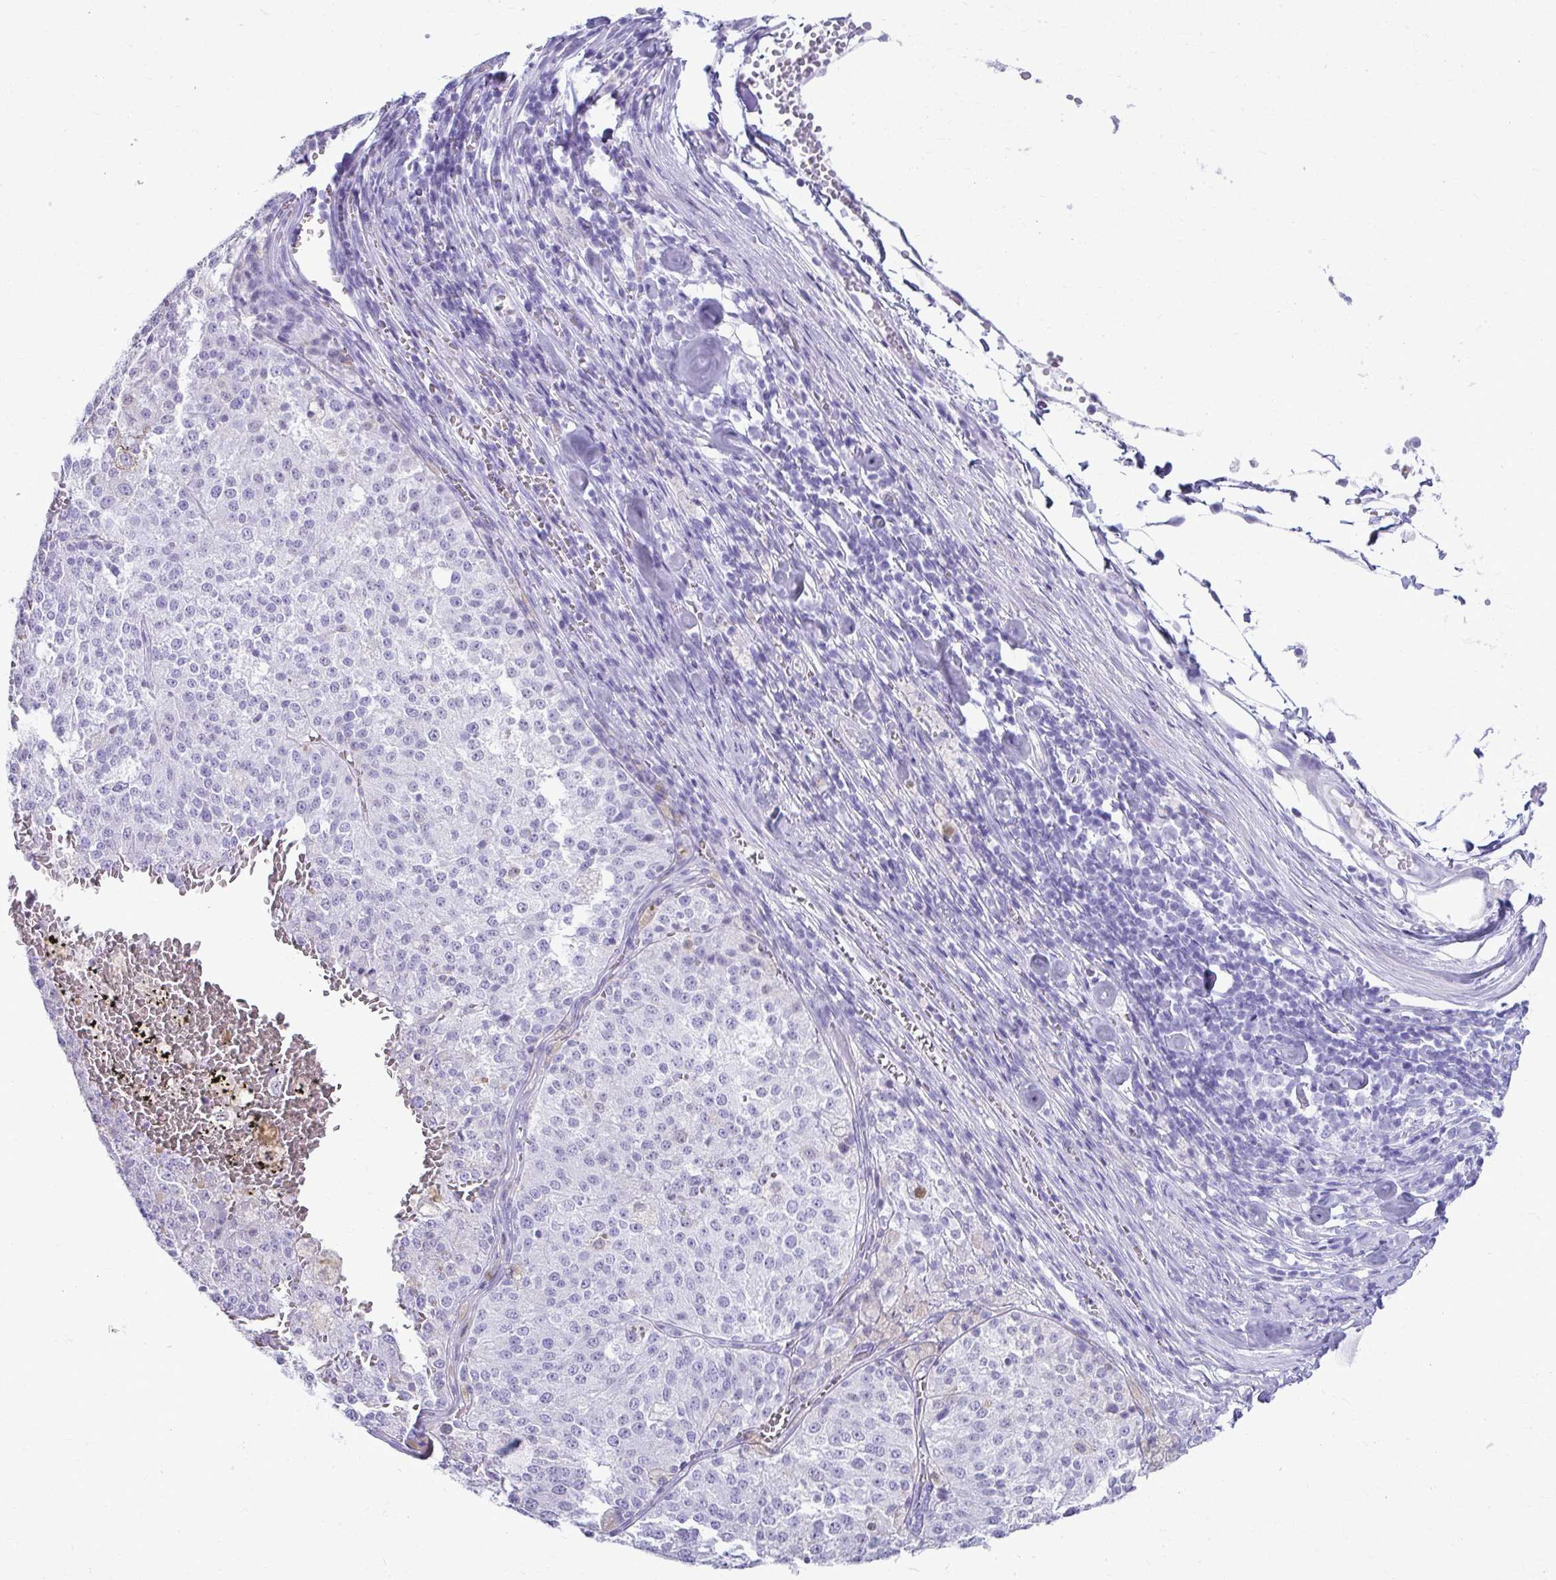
{"staining": {"intensity": "negative", "quantity": "none", "location": "none"}, "tissue": "melanoma", "cell_type": "Tumor cells", "image_type": "cancer", "snomed": [{"axis": "morphology", "description": "Malignant melanoma, Metastatic site"}, {"axis": "topography", "description": "Lymph node"}], "caption": "Immunohistochemical staining of melanoma demonstrates no significant staining in tumor cells.", "gene": "ATP4B", "patient": {"sex": "female", "age": 64}}